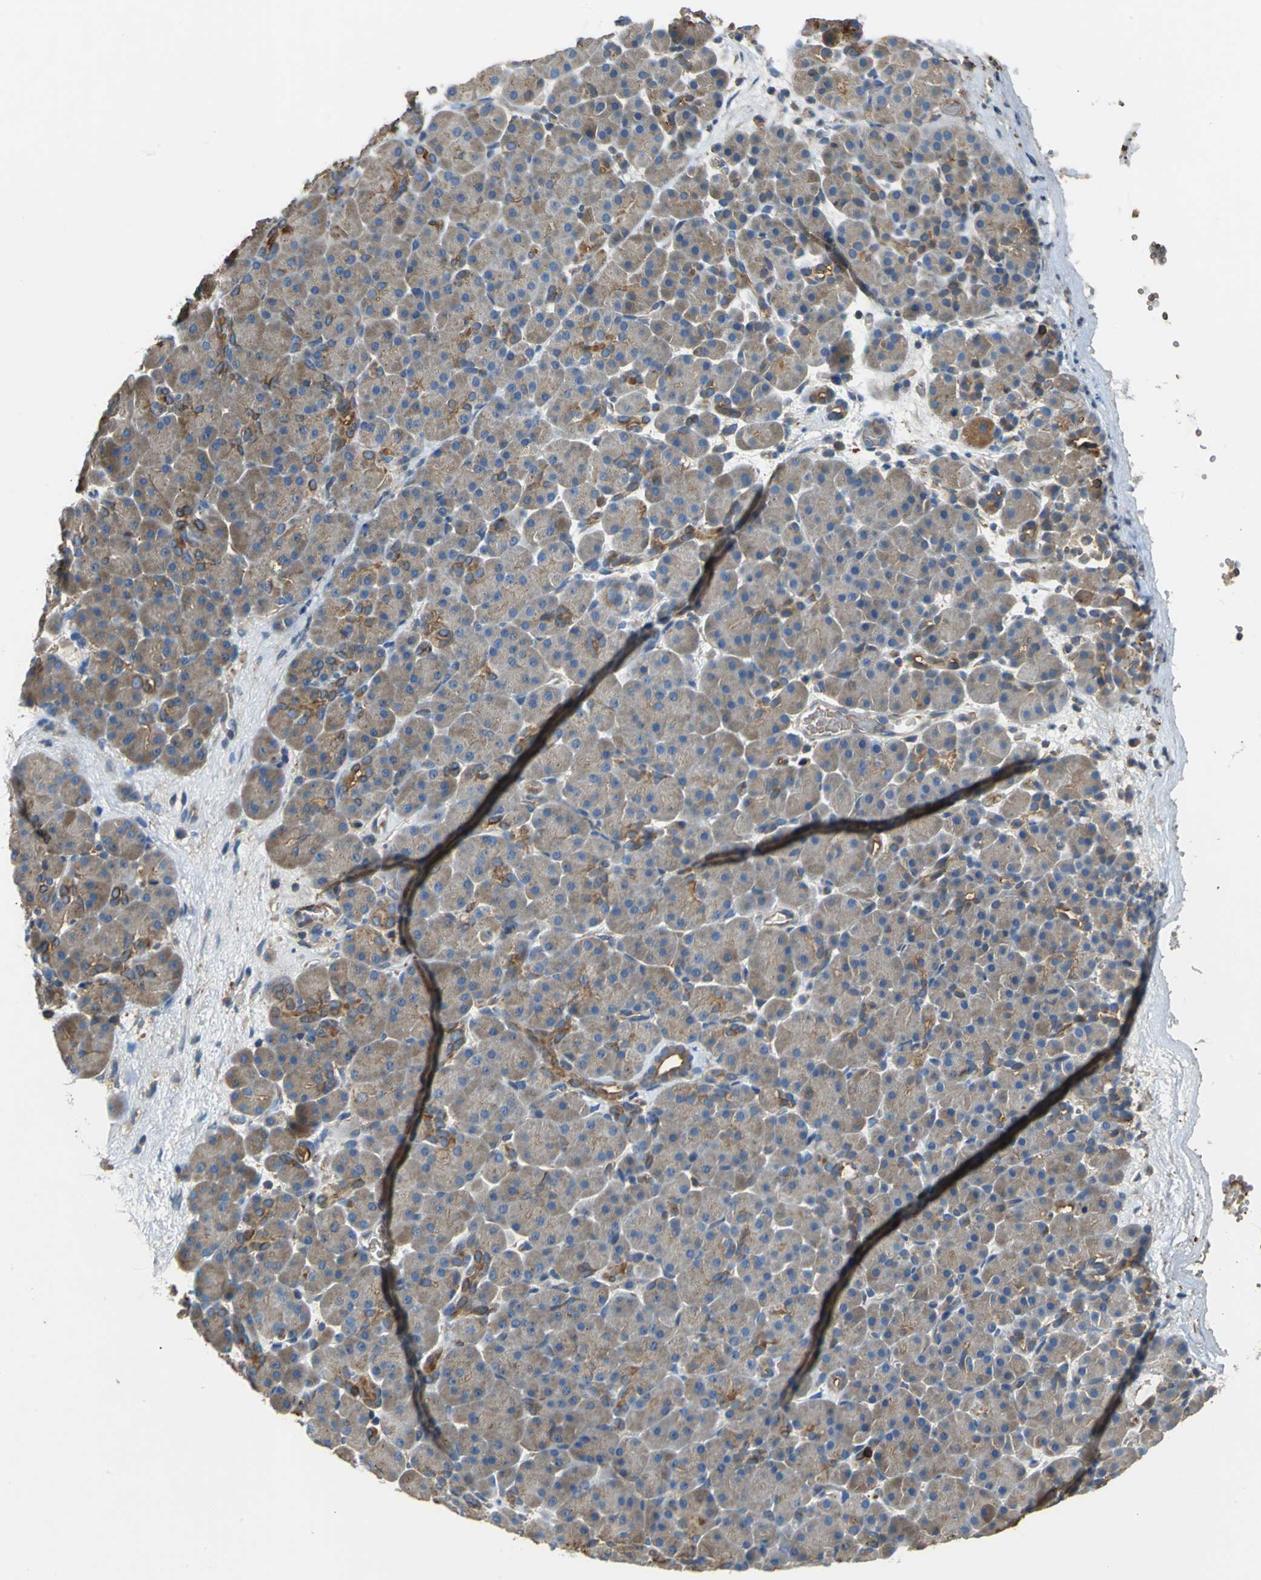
{"staining": {"intensity": "strong", "quantity": ">75%", "location": "cytoplasmic/membranous"}, "tissue": "pancreas", "cell_type": "Exocrine glandular cells", "image_type": "normal", "snomed": [{"axis": "morphology", "description": "Normal tissue, NOS"}, {"axis": "topography", "description": "Pancreas"}], "caption": "Unremarkable pancreas reveals strong cytoplasmic/membranous positivity in about >75% of exocrine glandular cells, visualized by immunohistochemistry.", "gene": "PARVA", "patient": {"sex": "male", "age": 66}}